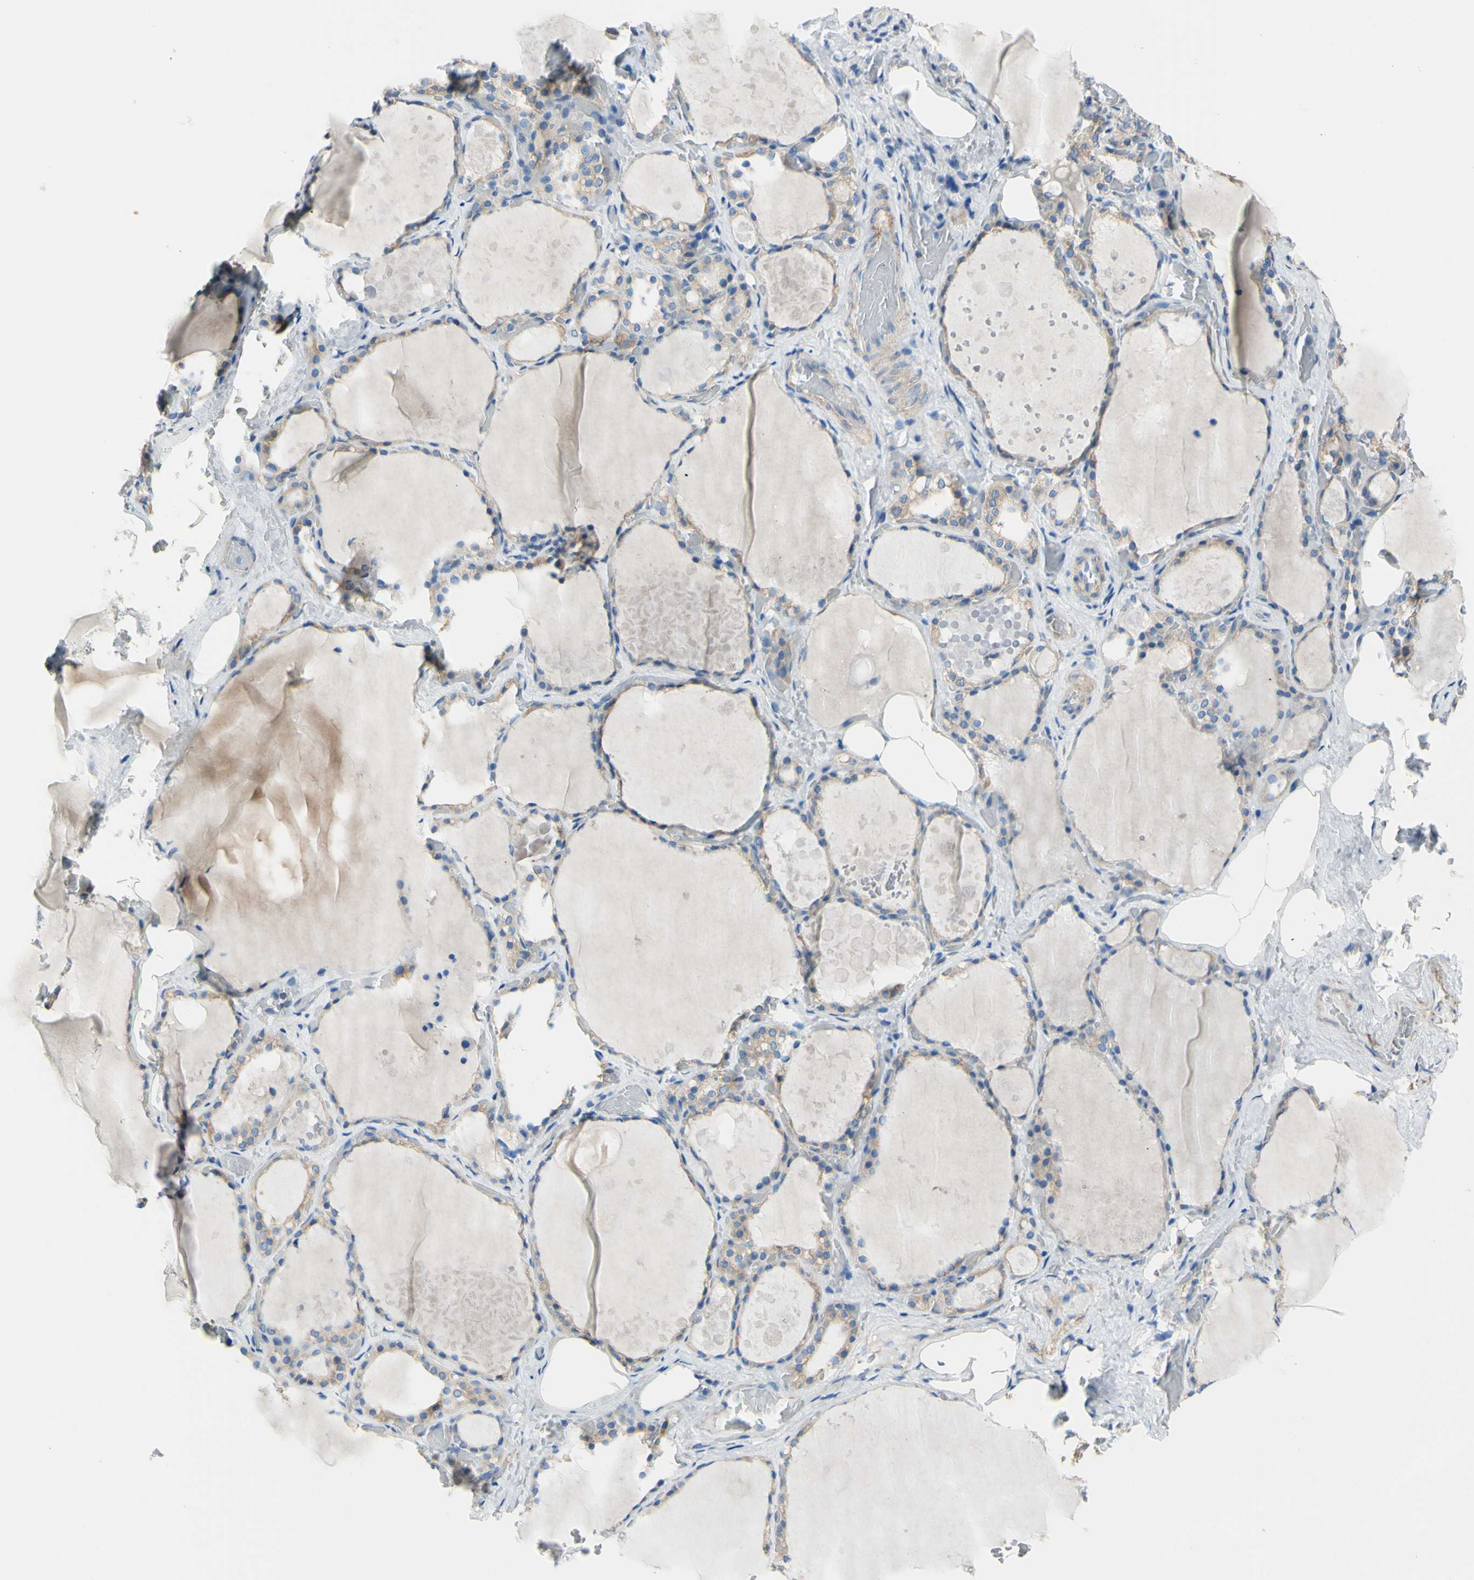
{"staining": {"intensity": "weak", "quantity": ">75%", "location": "cytoplasmic/membranous"}, "tissue": "thyroid gland", "cell_type": "Glandular cells", "image_type": "normal", "snomed": [{"axis": "morphology", "description": "Normal tissue, NOS"}, {"axis": "topography", "description": "Thyroid gland"}], "caption": "A brown stain shows weak cytoplasmic/membranous expression of a protein in glandular cells of benign thyroid gland. Nuclei are stained in blue.", "gene": "RETREG2", "patient": {"sex": "male", "age": 61}}